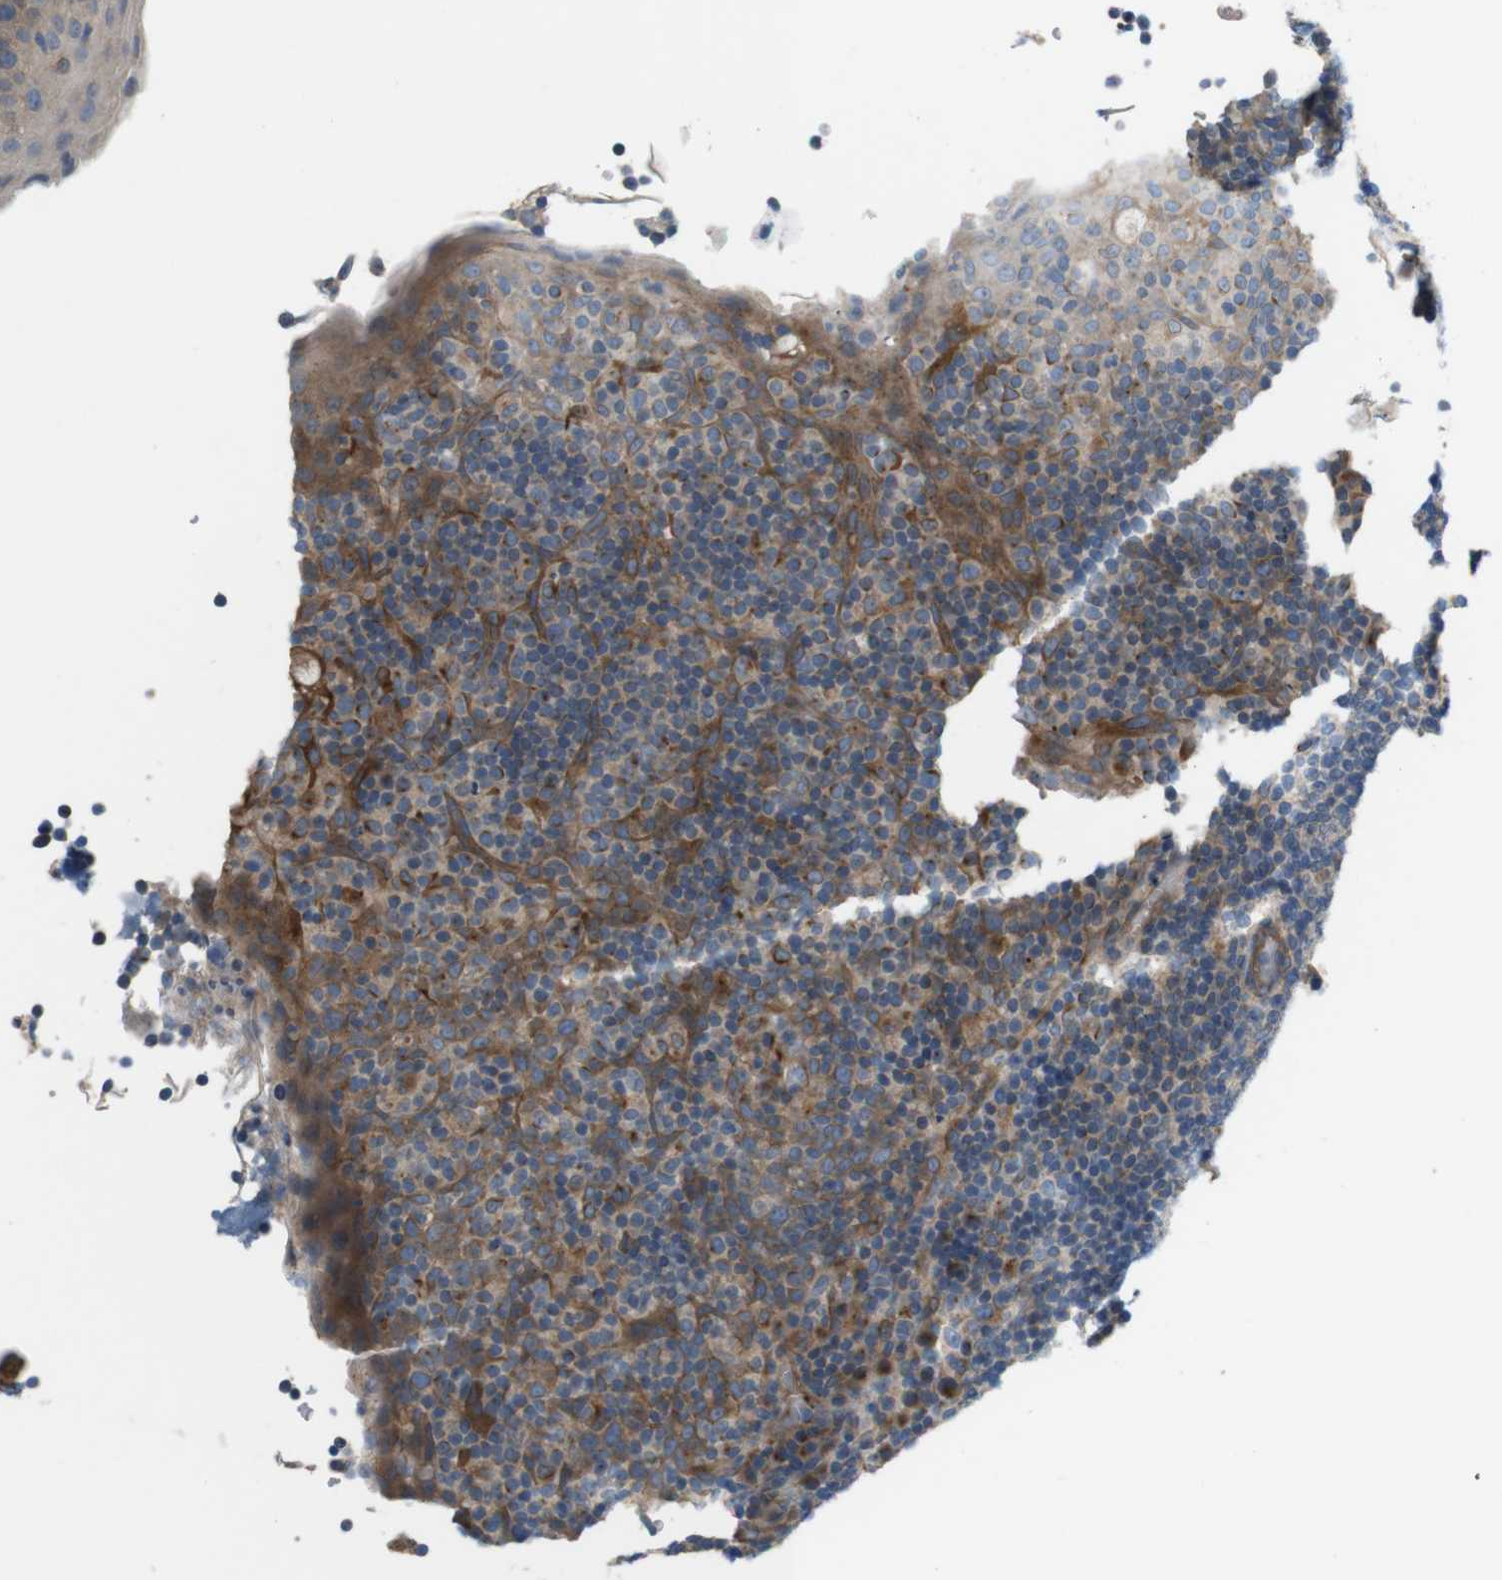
{"staining": {"intensity": "weak", "quantity": ">75%", "location": "cytoplasmic/membranous"}, "tissue": "tonsil", "cell_type": "Germinal center cells", "image_type": "normal", "snomed": [{"axis": "morphology", "description": "Normal tissue, NOS"}, {"axis": "topography", "description": "Tonsil"}], "caption": "DAB immunohistochemical staining of unremarkable tonsil exhibits weak cytoplasmic/membranous protein expression in approximately >75% of germinal center cells. (Brightfield microscopy of DAB IHC at high magnification).", "gene": "BVES", "patient": {"sex": "male", "age": 17}}